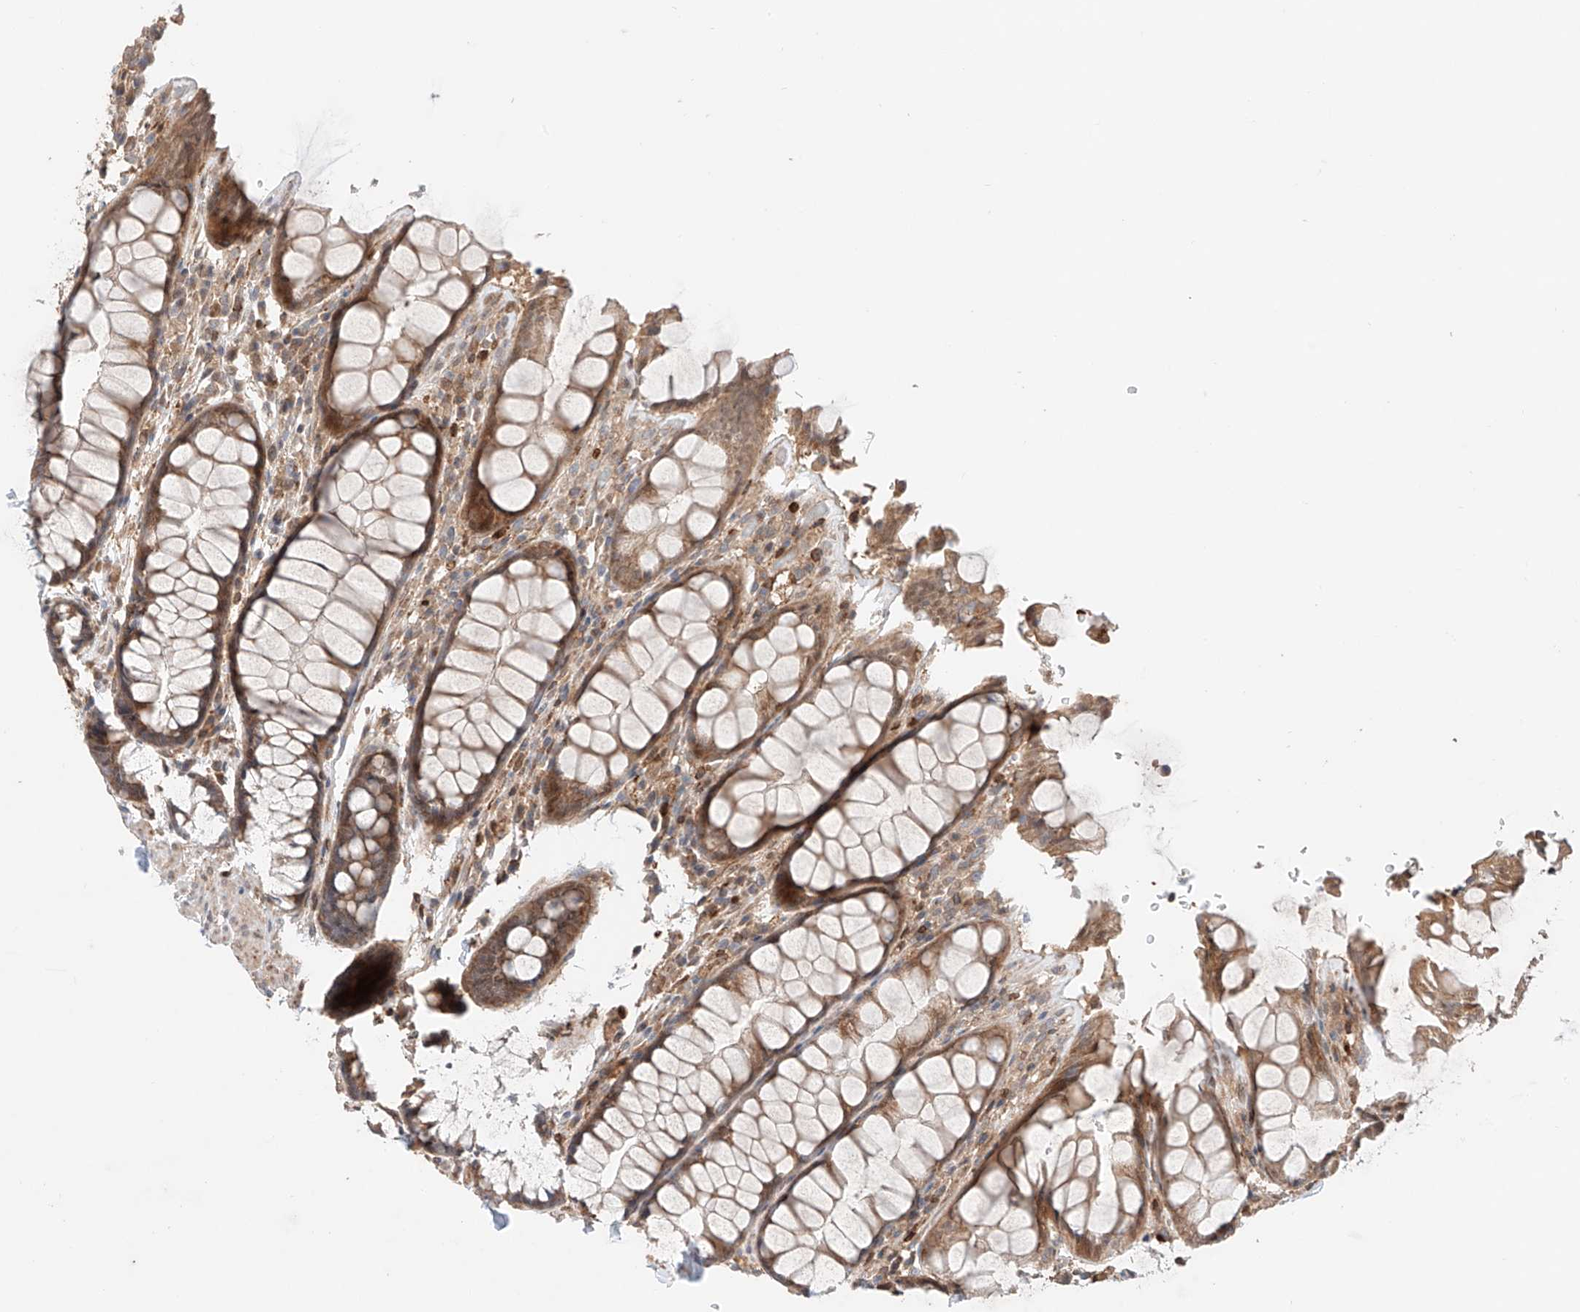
{"staining": {"intensity": "moderate", "quantity": ">75%", "location": "cytoplasmic/membranous"}, "tissue": "rectum", "cell_type": "Glandular cells", "image_type": "normal", "snomed": [{"axis": "morphology", "description": "Normal tissue, NOS"}, {"axis": "topography", "description": "Rectum"}], "caption": "Approximately >75% of glandular cells in normal rectum show moderate cytoplasmic/membranous protein positivity as visualized by brown immunohistochemical staining.", "gene": "IGSF22", "patient": {"sex": "male", "age": 64}}